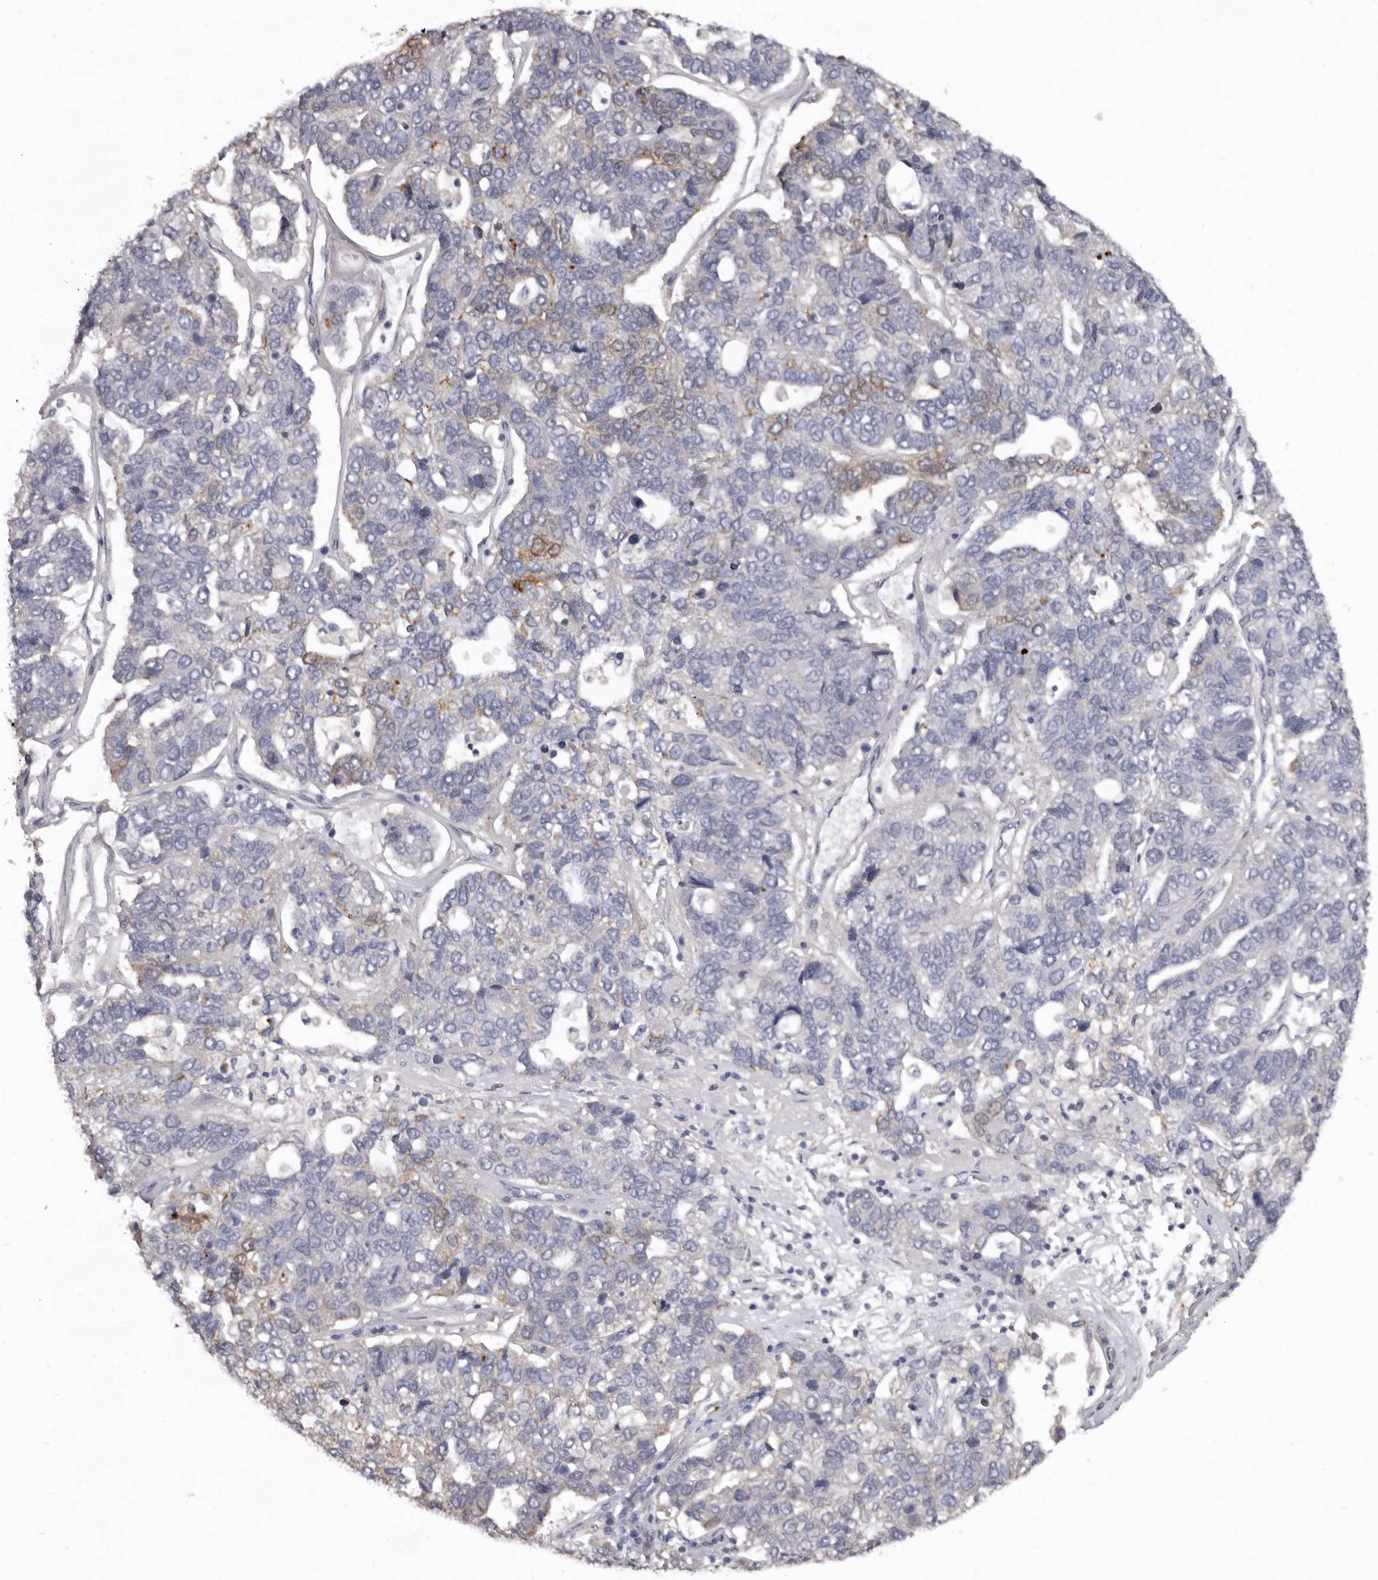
{"staining": {"intensity": "negative", "quantity": "none", "location": "none"}, "tissue": "pancreatic cancer", "cell_type": "Tumor cells", "image_type": "cancer", "snomed": [{"axis": "morphology", "description": "Adenocarcinoma, NOS"}, {"axis": "topography", "description": "Pancreas"}], "caption": "There is no significant positivity in tumor cells of pancreatic cancer.", "gene": "SULT1E1", "patient": {"sex": "female", "age": 61}}